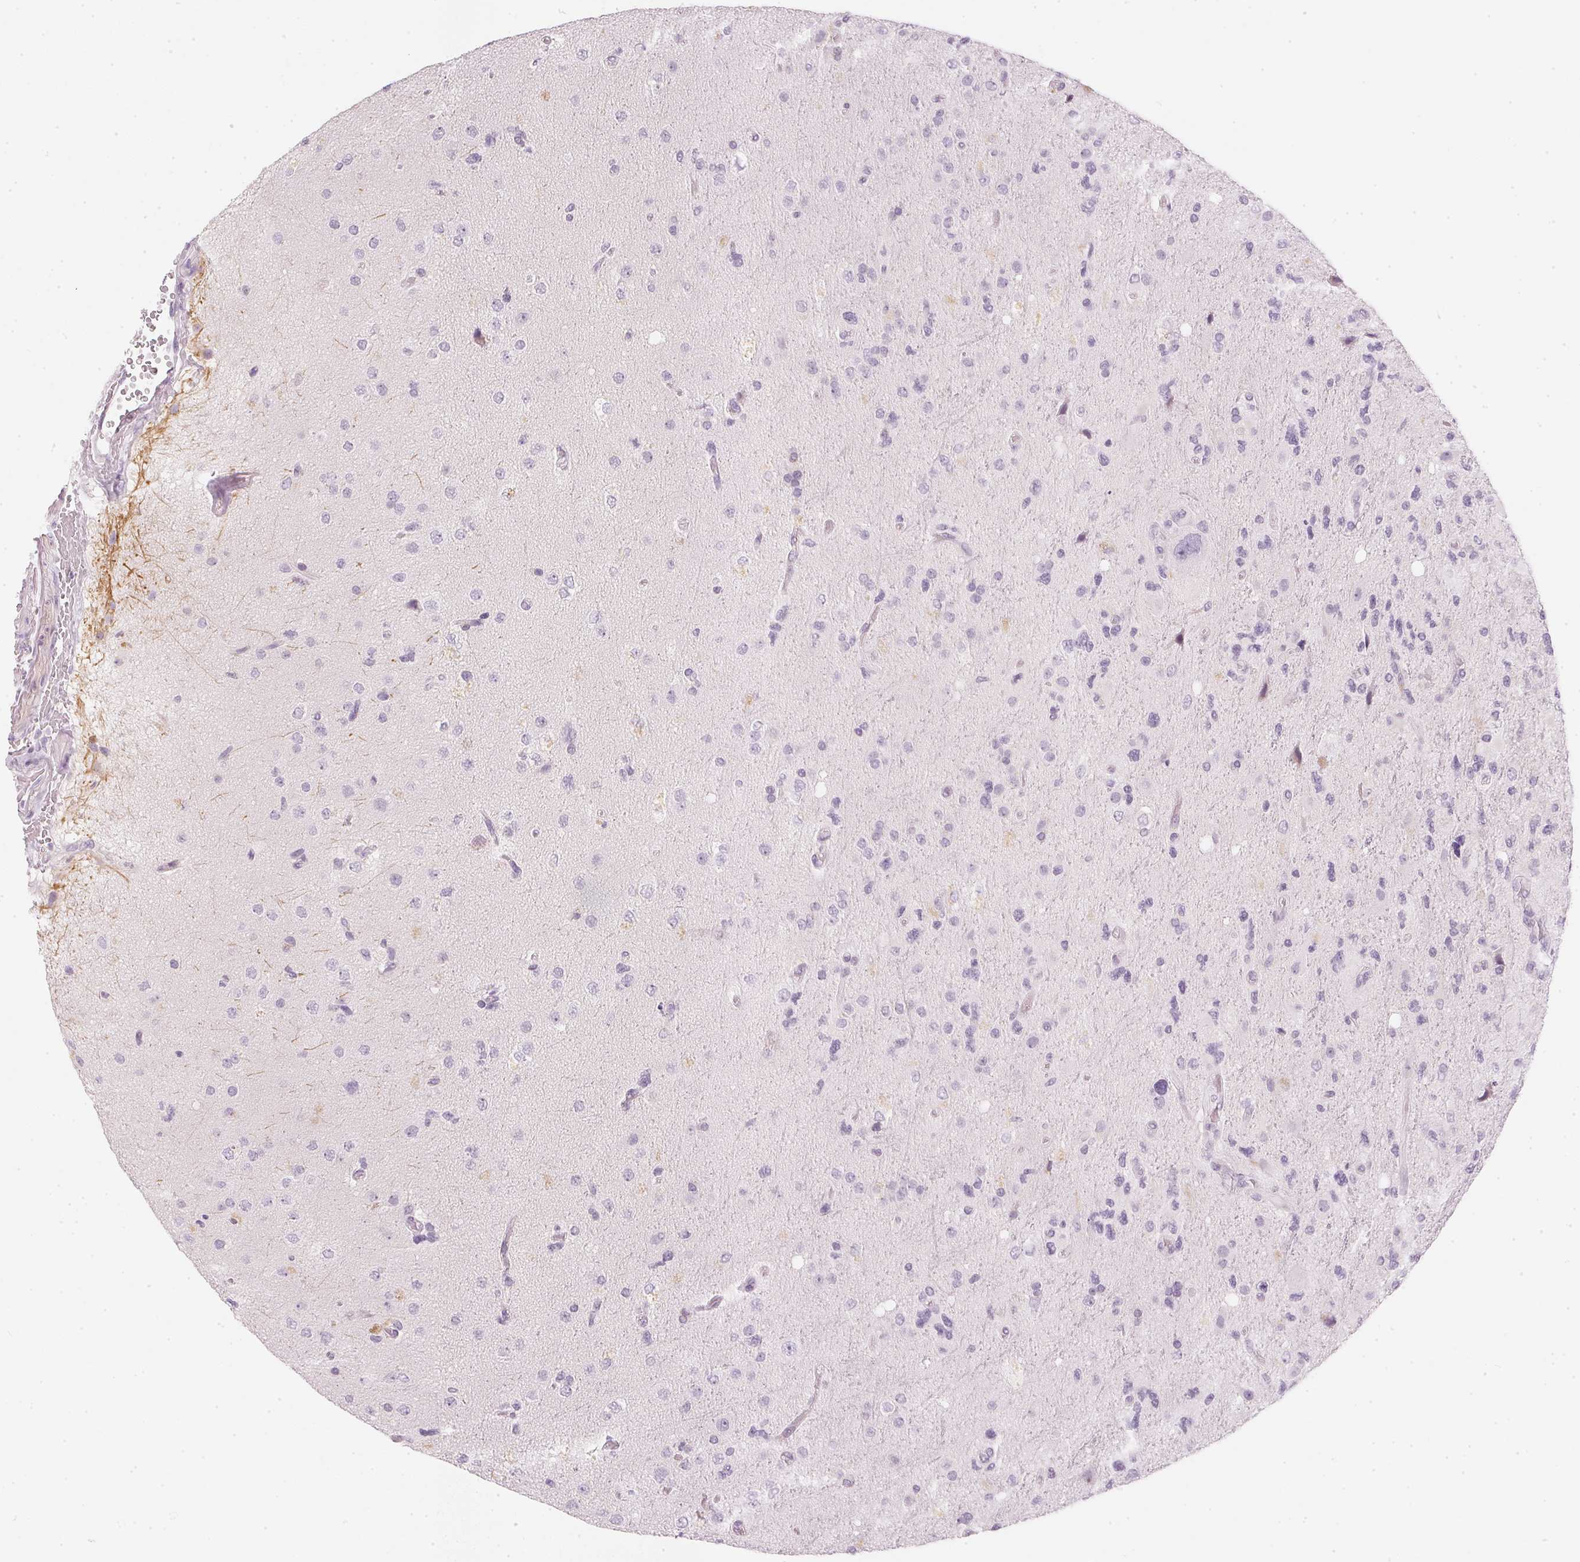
{"staining": {"intensity": "negative", "quantity": "none", "location": "none"}, "tissue": "glioma", "cell_type": "Tumor cells", "image_type": "cancer", "snomed": [{"axis": "morphology", "description": "Glioma, malignant, High grade"}, {"axis": "topography", "description": "Brain"}], "caption": "Tumor cells show no significant staining in high-grade glioma (malignant).", "gene": "CHST4", "patient": {"sex": "female", "age": 71}}